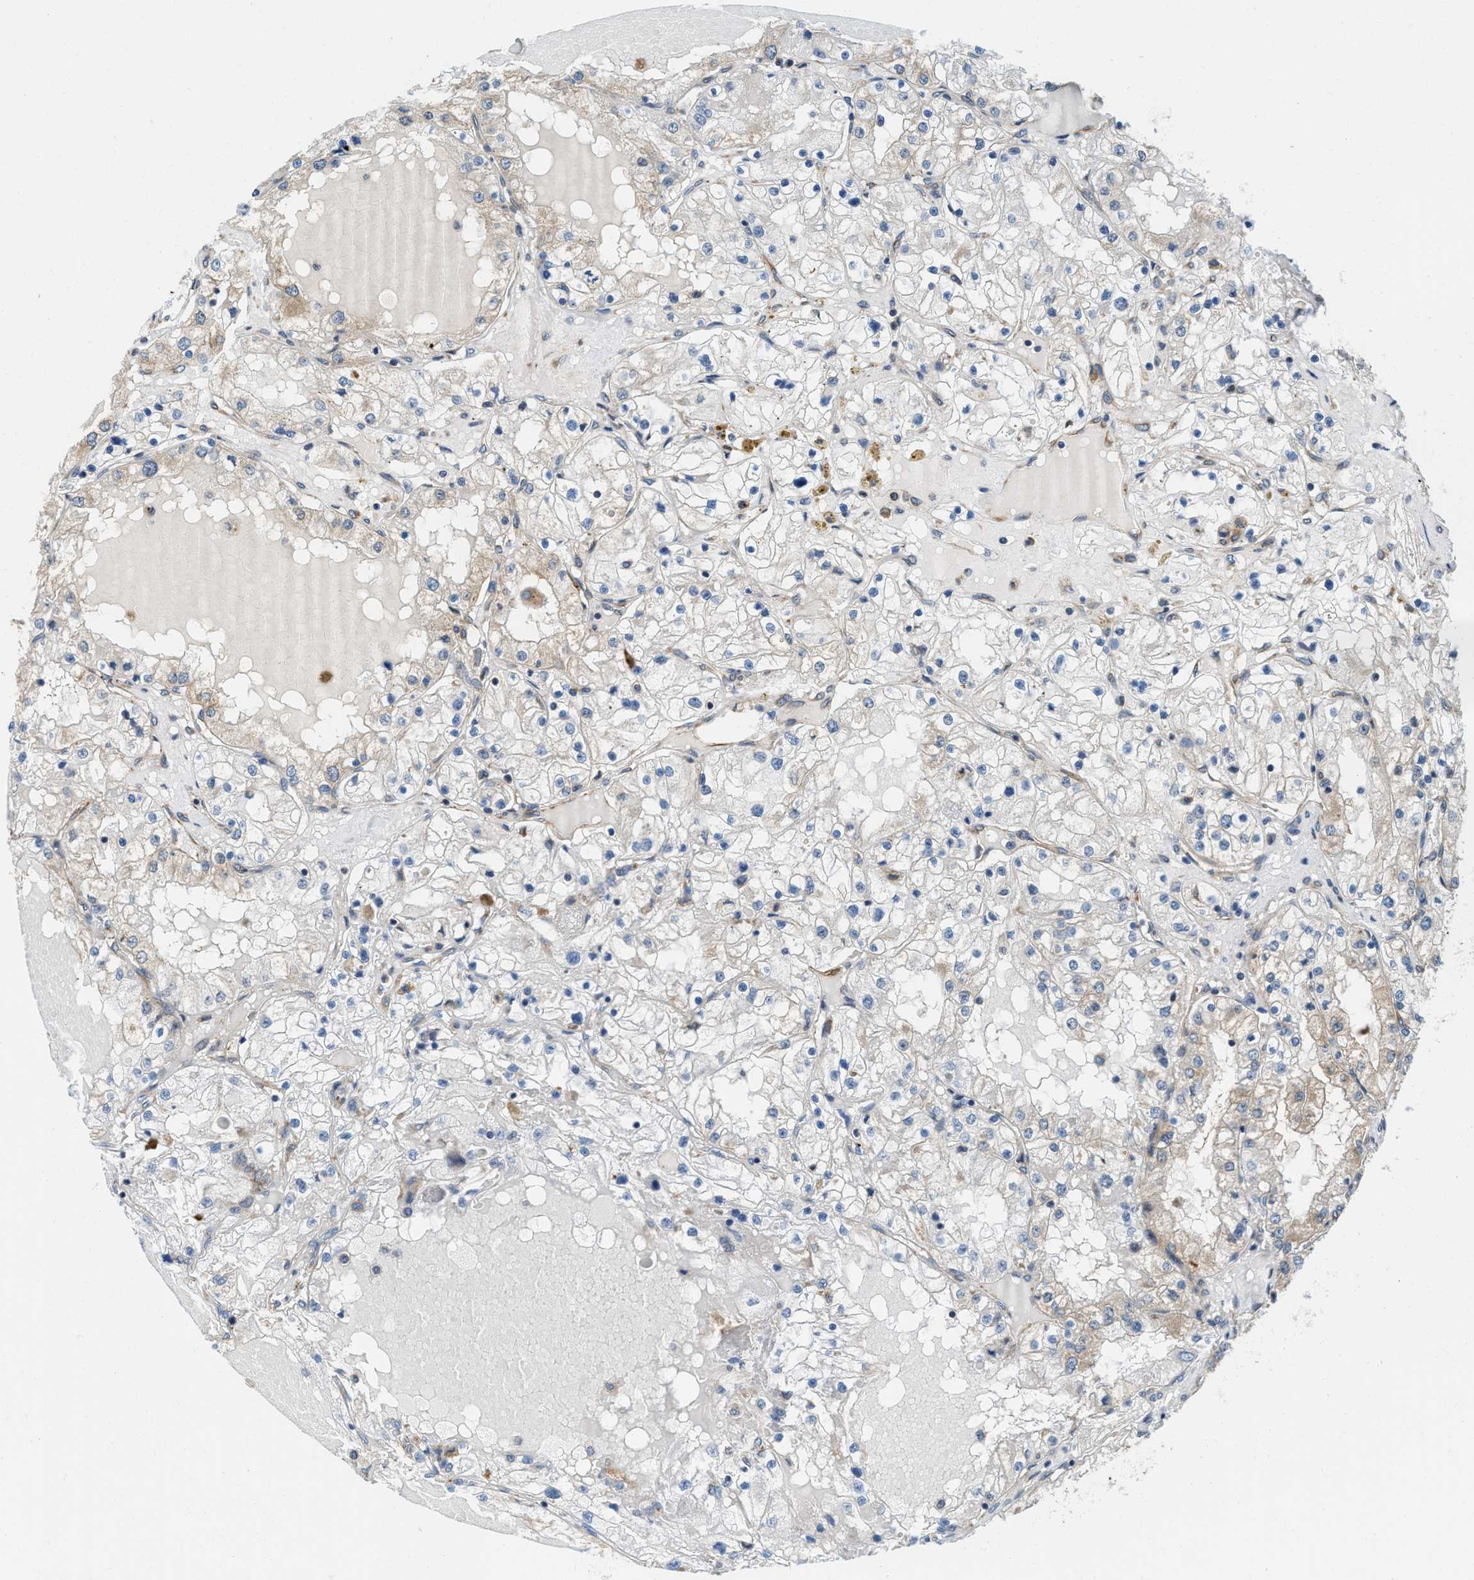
{"staining": {"intensity": "weak", "quantity": "<25%", "location": "cytoplasmic/membranous"}, "tissue": "renal cancer", "cell_type": "Tumor cells", "image_type": "cancer", "snomed": [{"axis": "morphology", "description": "Adenocarcinoma, NOS"}, {"axis": "topography", "description": "Kidney"}], "caption": "IHC of renal cancer (adenocarcinoma) demonstrates no staining in tumor cells.", "gene": "HSD17B12", "patient": {"sex": "male", "age": 68}}